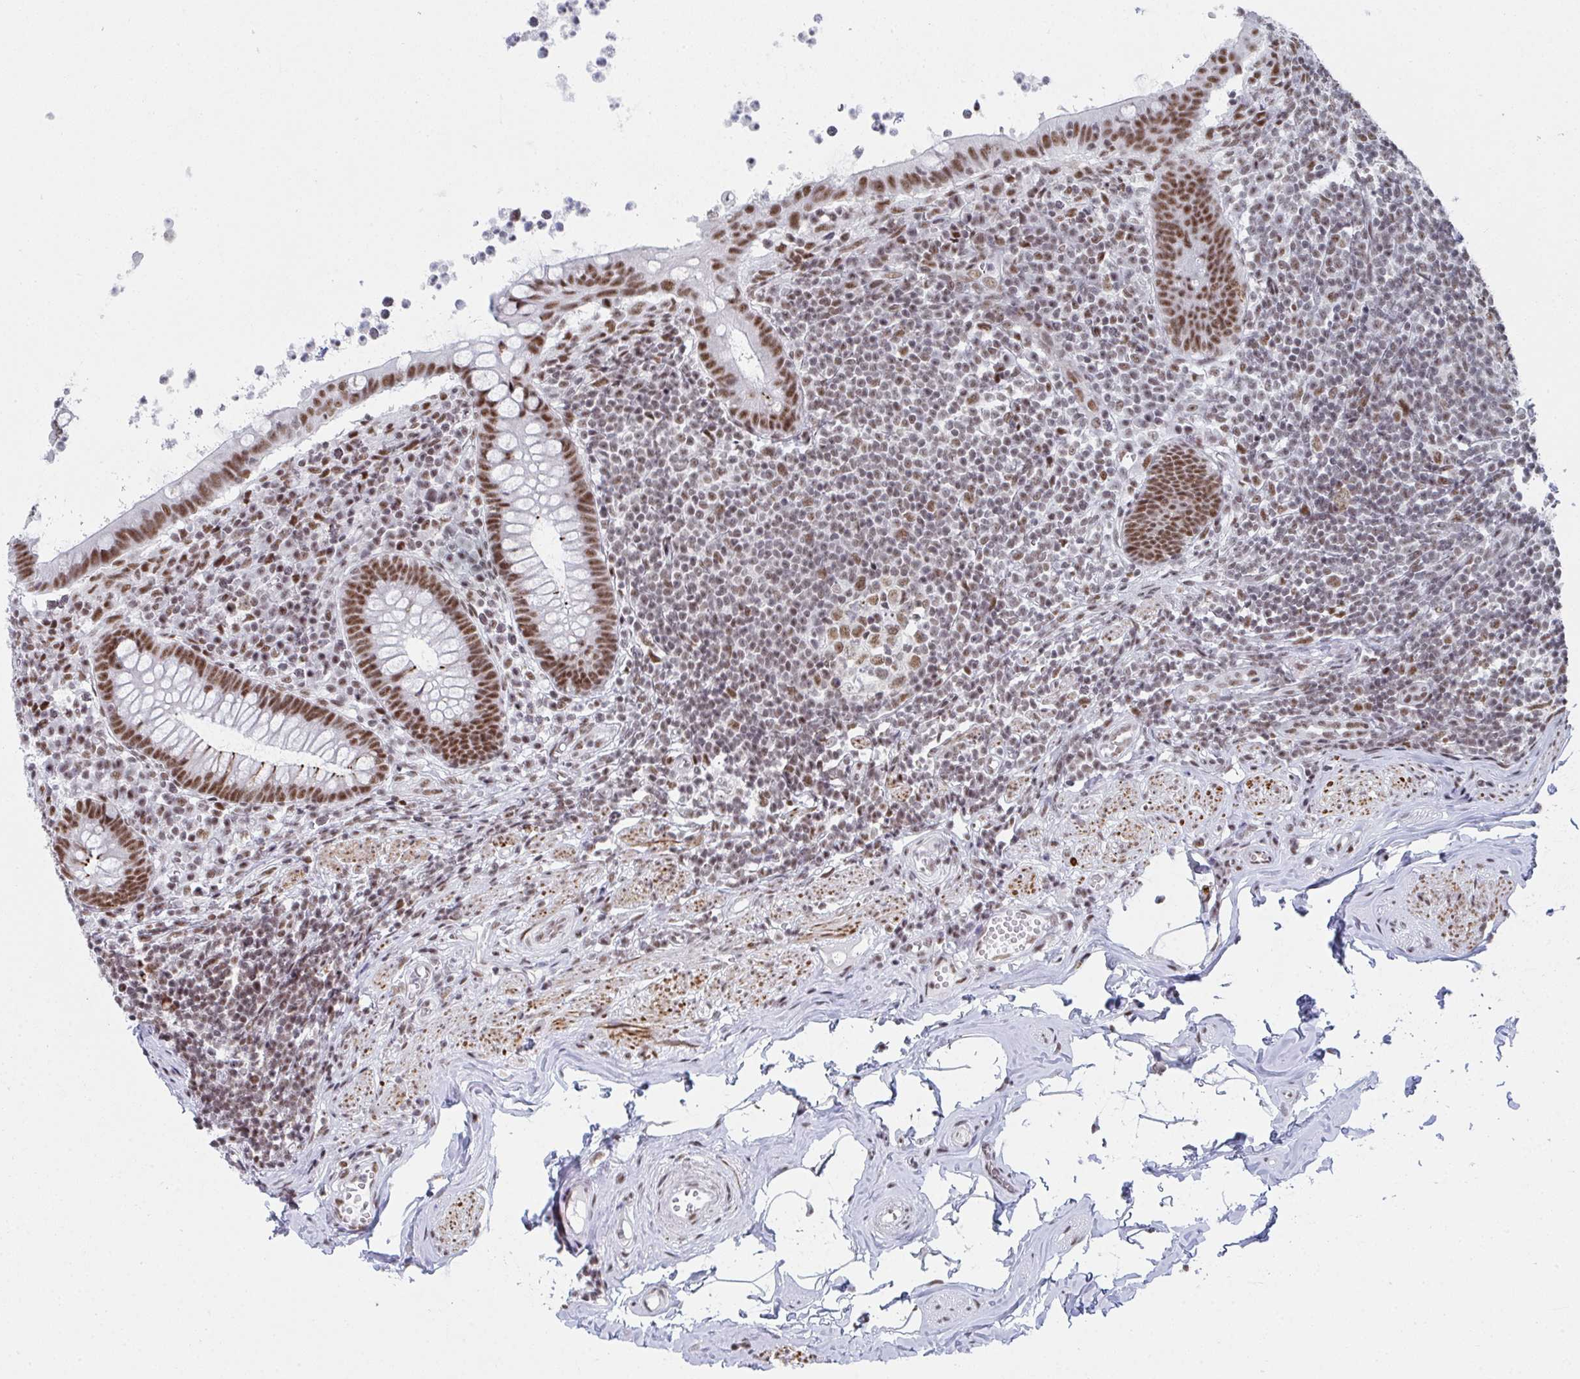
{"staining": {"intensity": "moderate", "quantity": ">75%", "location": "nuclear"}, "tissue": "appendix", "cell_type": "Glandular cells", "image_type": "normal", "snomed": [{"axis": "morphology", "description": "Normal tissue, NOS"}, {"axis": "topography", "description": "Appendix"}], "caption": "A brown stain labels moderate nuclear expression of a protein in glandular cells of unremarkable appendix. The staining was performed using DAB (3,3'-diaminobenzidine), with brown indicating positive protein expression. Nuclei are stained blue with hematoxylin.", "gene": "SNRNP70", "patient": {"sex": "female", "age": 56}}